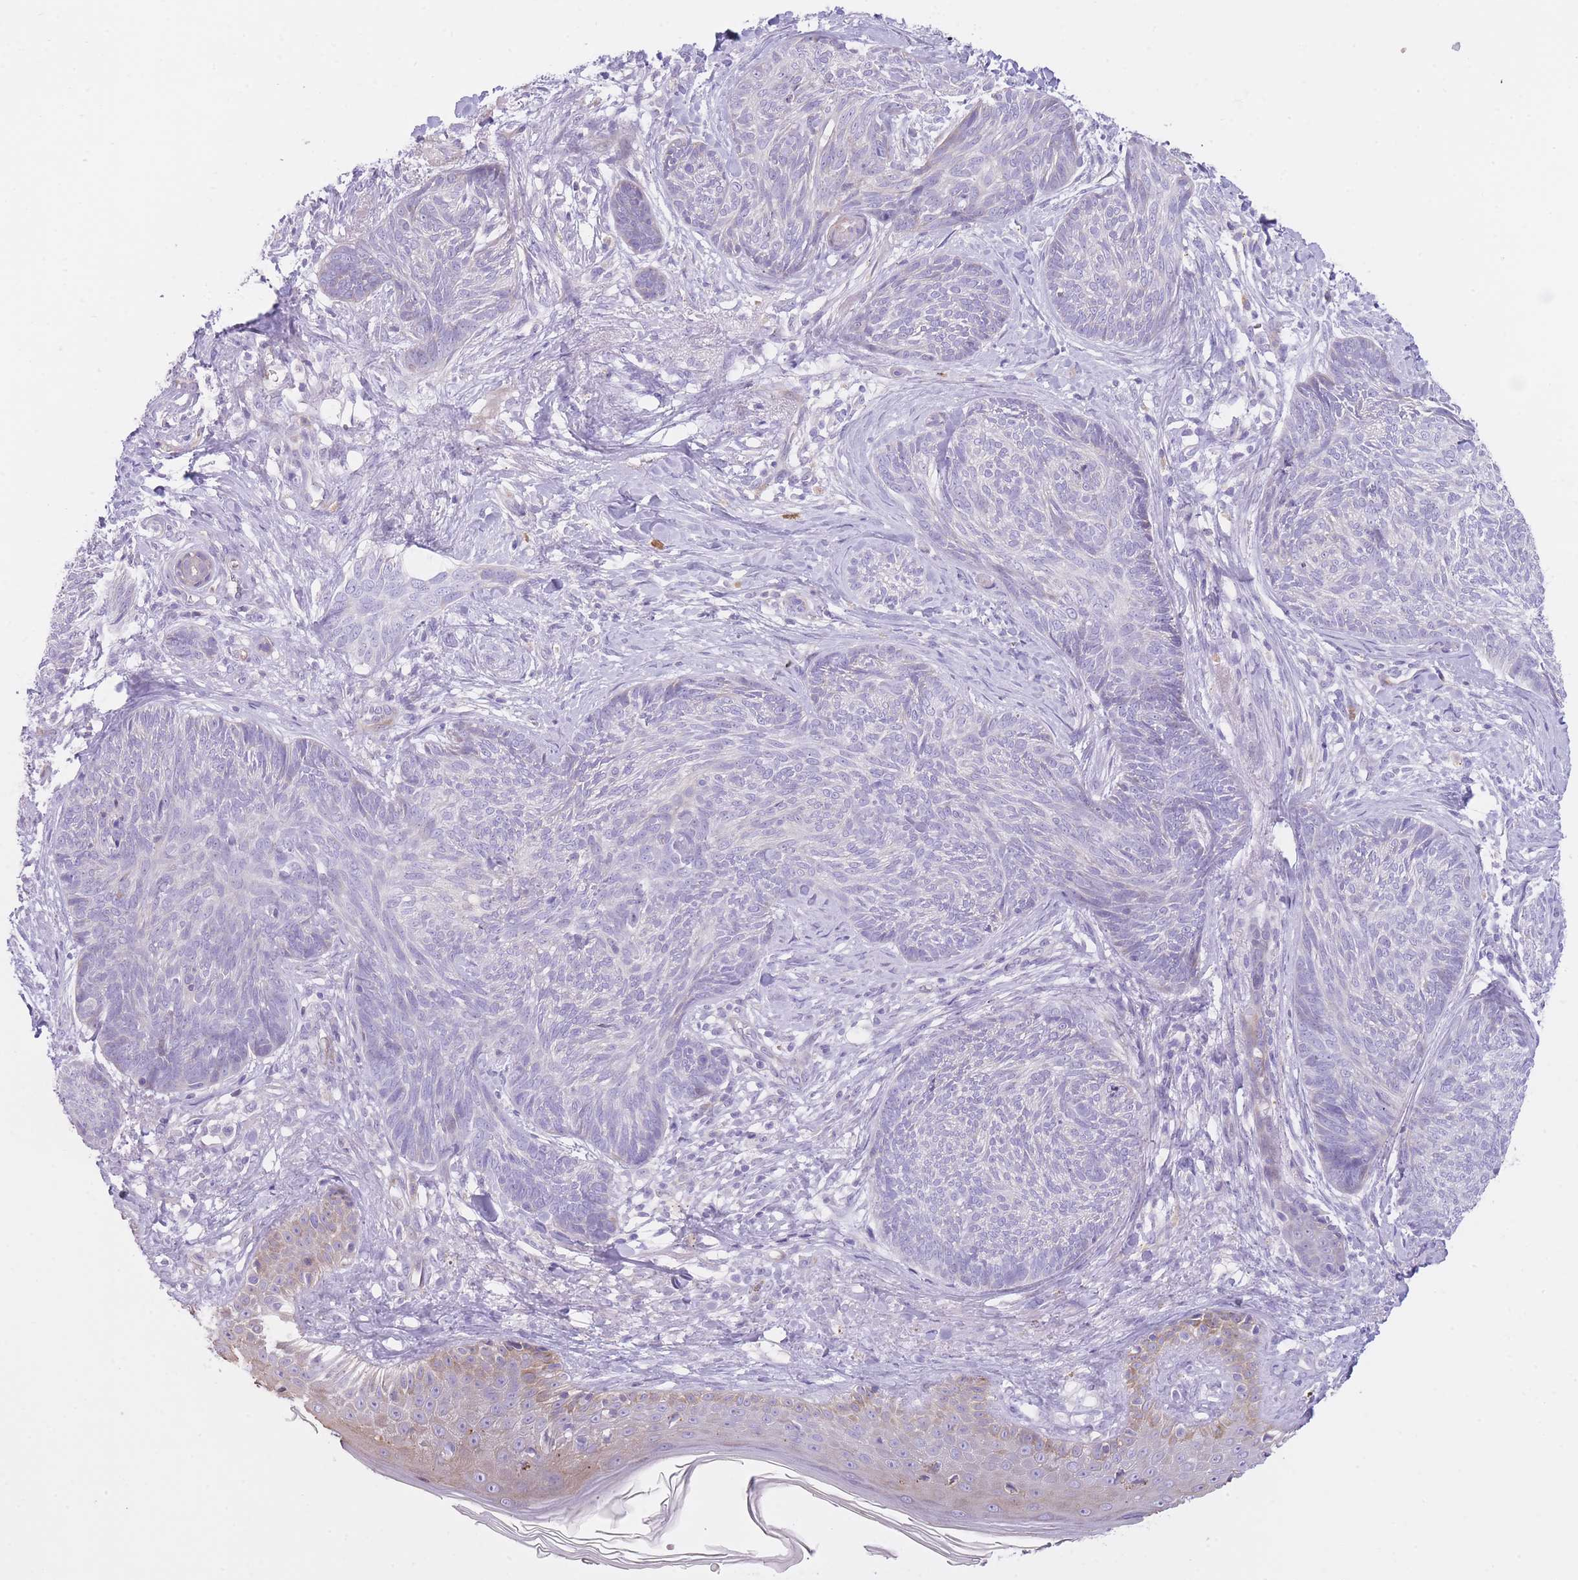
{"staining": {"intensity": "negative", "quantity": "none", "location": "none"}, "tissue": "skin cancer", "cell_type": "Tumor cells", "image_type": "cancer", "snomed": [{"axis": "morphology", "description": "Basal cell carcinoma"}, {"axis": "topography", "description": "Skin"}], "caption": "Histopathology image shows no significant protein staining in tumor cells of skin cancer.", "gene": "IMPG1", "patient": {"sex": "male", "age": 73}}